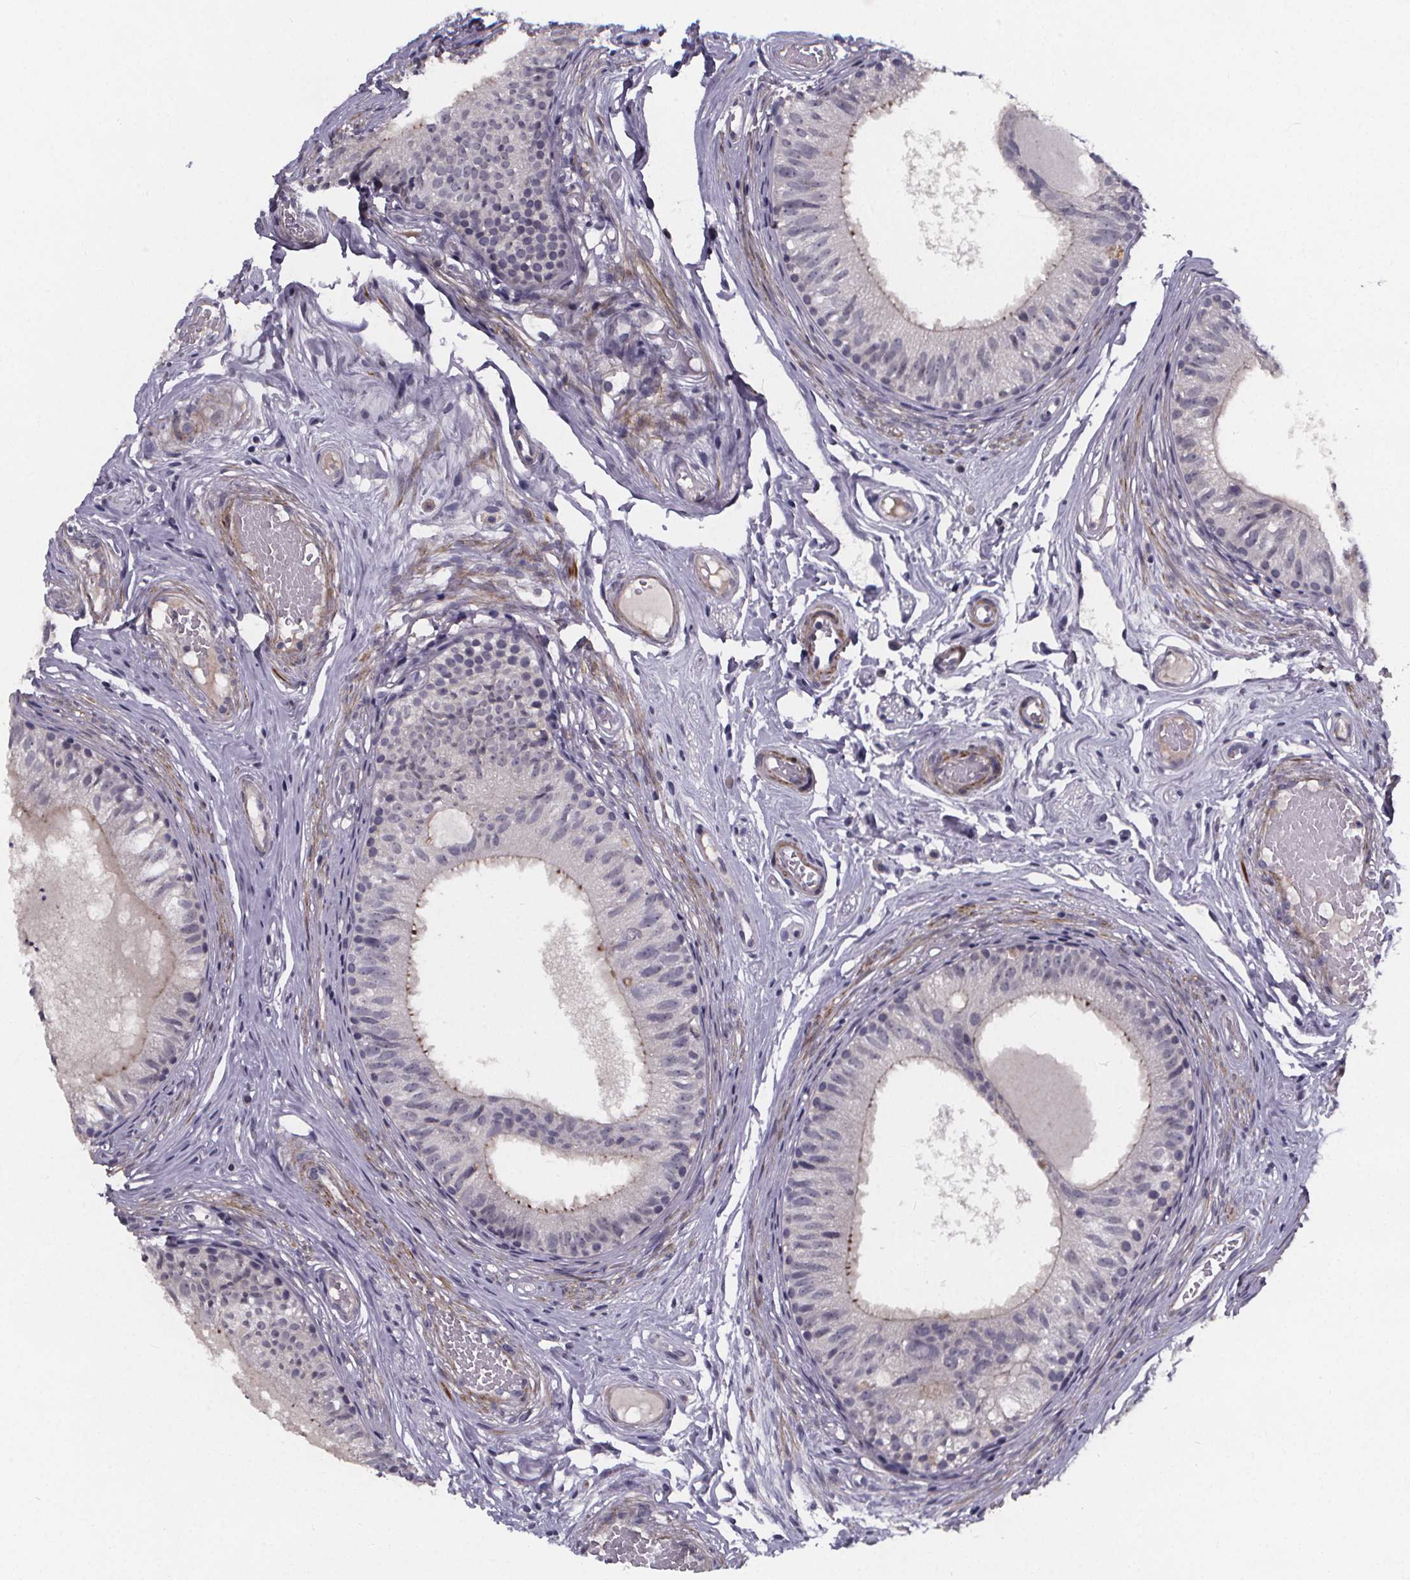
{"staining": {"intensity": "negative", "quantity": "none", "location": "none"}, "tissue": "epididymis", "cell_type": "Glandular cells", "image_type": "normal", "snomed": [{"axis": "morphology", "description": "Normal tissue, NOS"}, {"axis": "topography", "description": "Epididymis"}], "caption": "IHC of normal human epididymis exhibits no positivity in glandular cells.", "gene": "FBXW2", "patient": {"sex": "male", "age": 29}}